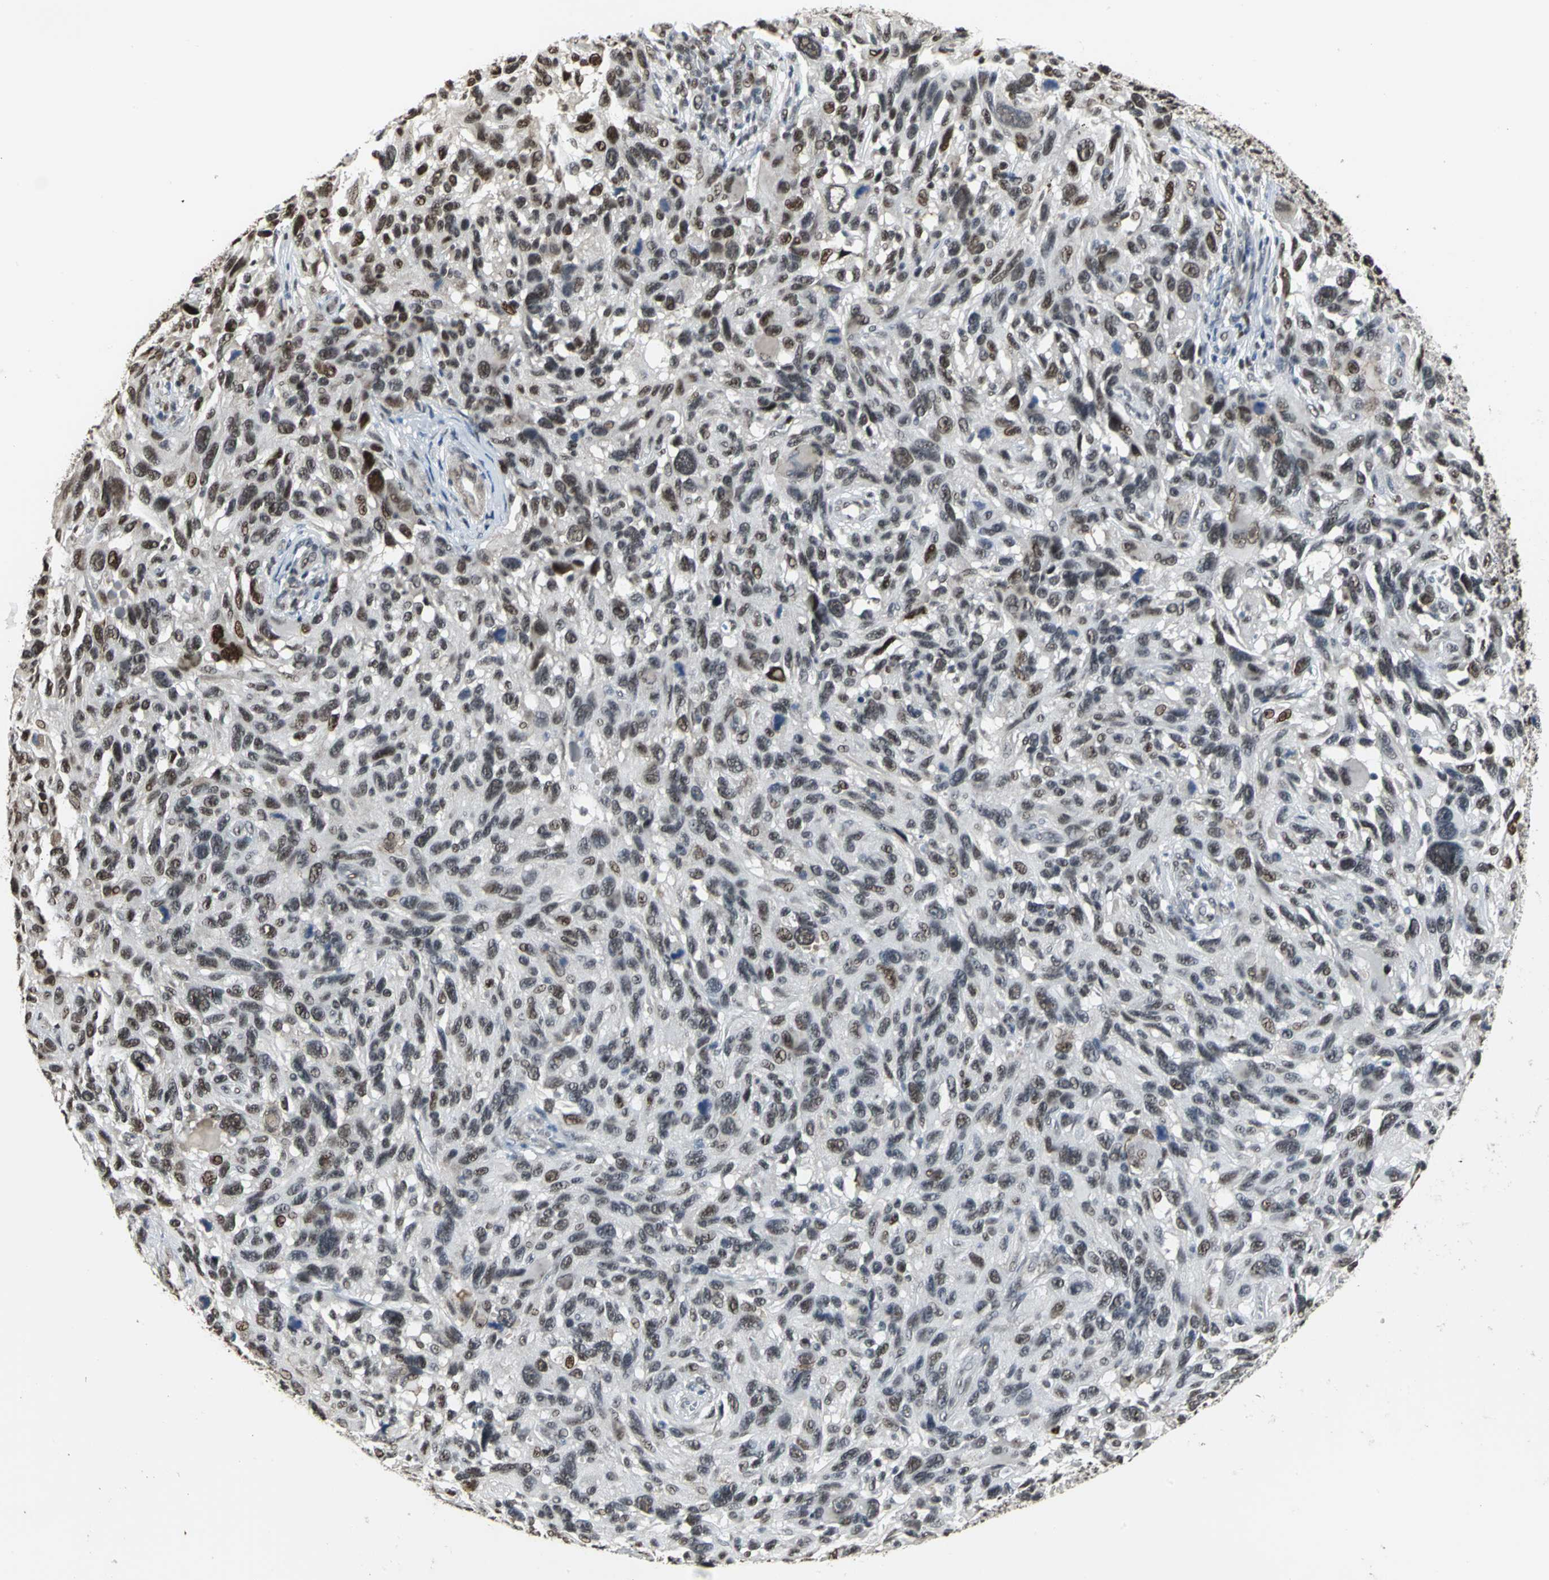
{"staining": {"intensity": "moderate", "quantity": ">75%", "location": "nuclear"}, "tissue": "melanoma", "cell_type": "Tumor cells", "image_type": "cancer", "snomed": [{"axis": "morphology", "description": "Malignant melanoma, NOS"}, {"axis": "topography", "description": "Skin"}], "caption": "High-magnification brightfield microscopy of malignant melanoma stained with DAB (3,3'-diaminobenzidine) (brown) and counterstained with hematoxylin (blue). tumor cells exhibit moderate nuclear positivity is seen in about>75% of cells. The protein of interest is stained brown, and the nuclei are stained in blue (DAB IHC with brightfield microscopy, high magnification).", "gene": "CCDC88C", "patient": {"sex": "male", "age": 53}}